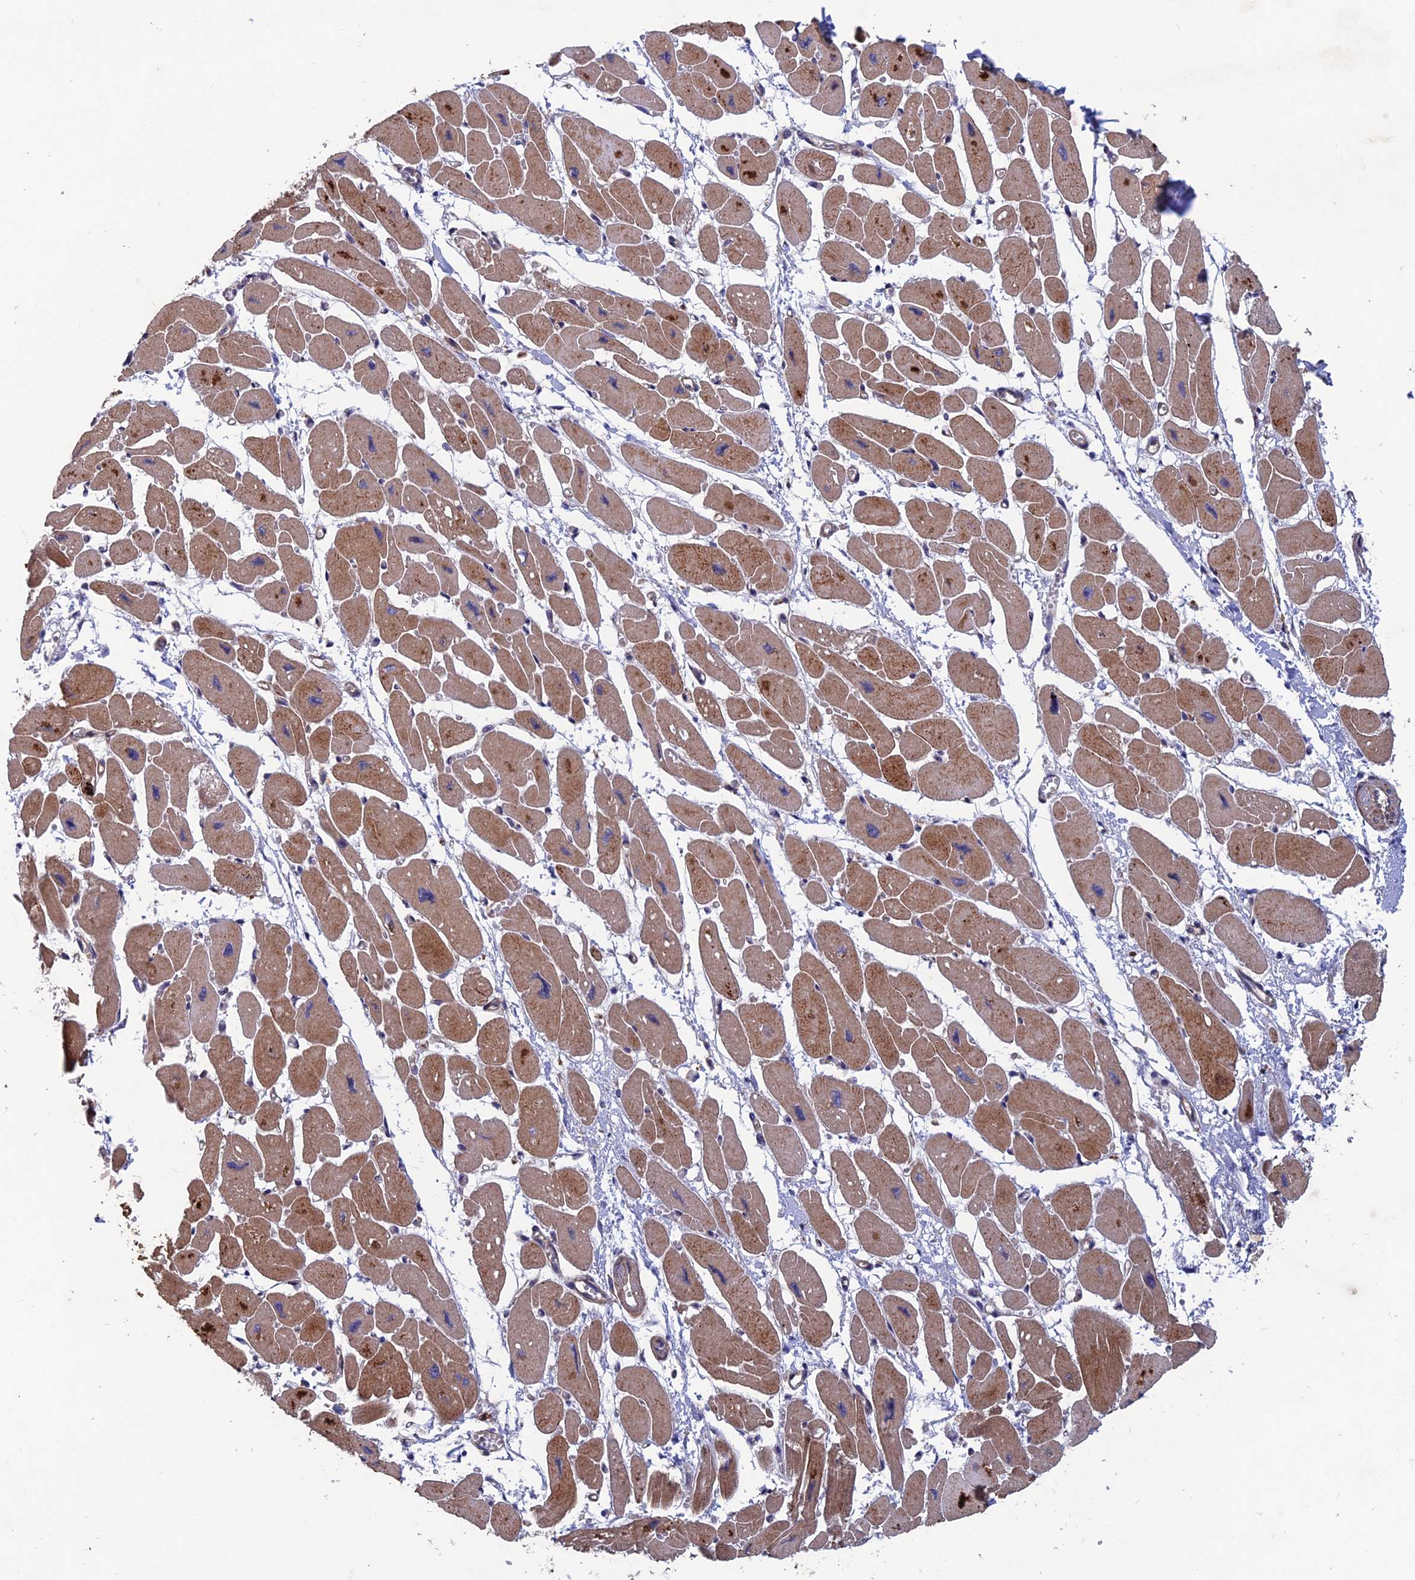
{"staining": {"intensity": "moderate", "quantity": ">75%", "location": "cytoplasmic/membranous"}, "tissue": "heart muscle", "cell_type": "Cardiomyocytes", "image_type": "normal", "snomed": [{"axis": "morphology", "description": "Normal tissue, NOS"}, {"axis": "topography", "description": "Heart"}], "caption": "High-power microscopy captured an immunohistochemistry (IHC) photomicrograph of normal heart muscle, revealing moderate cytoplasmic/membranous expression in approximately >75% of cardiomyocytes. (Brightfield microscopy of DAB IHC at high magnification).", "gene": "NCAPG", "patient": {"sex": "female", "age": 54}}